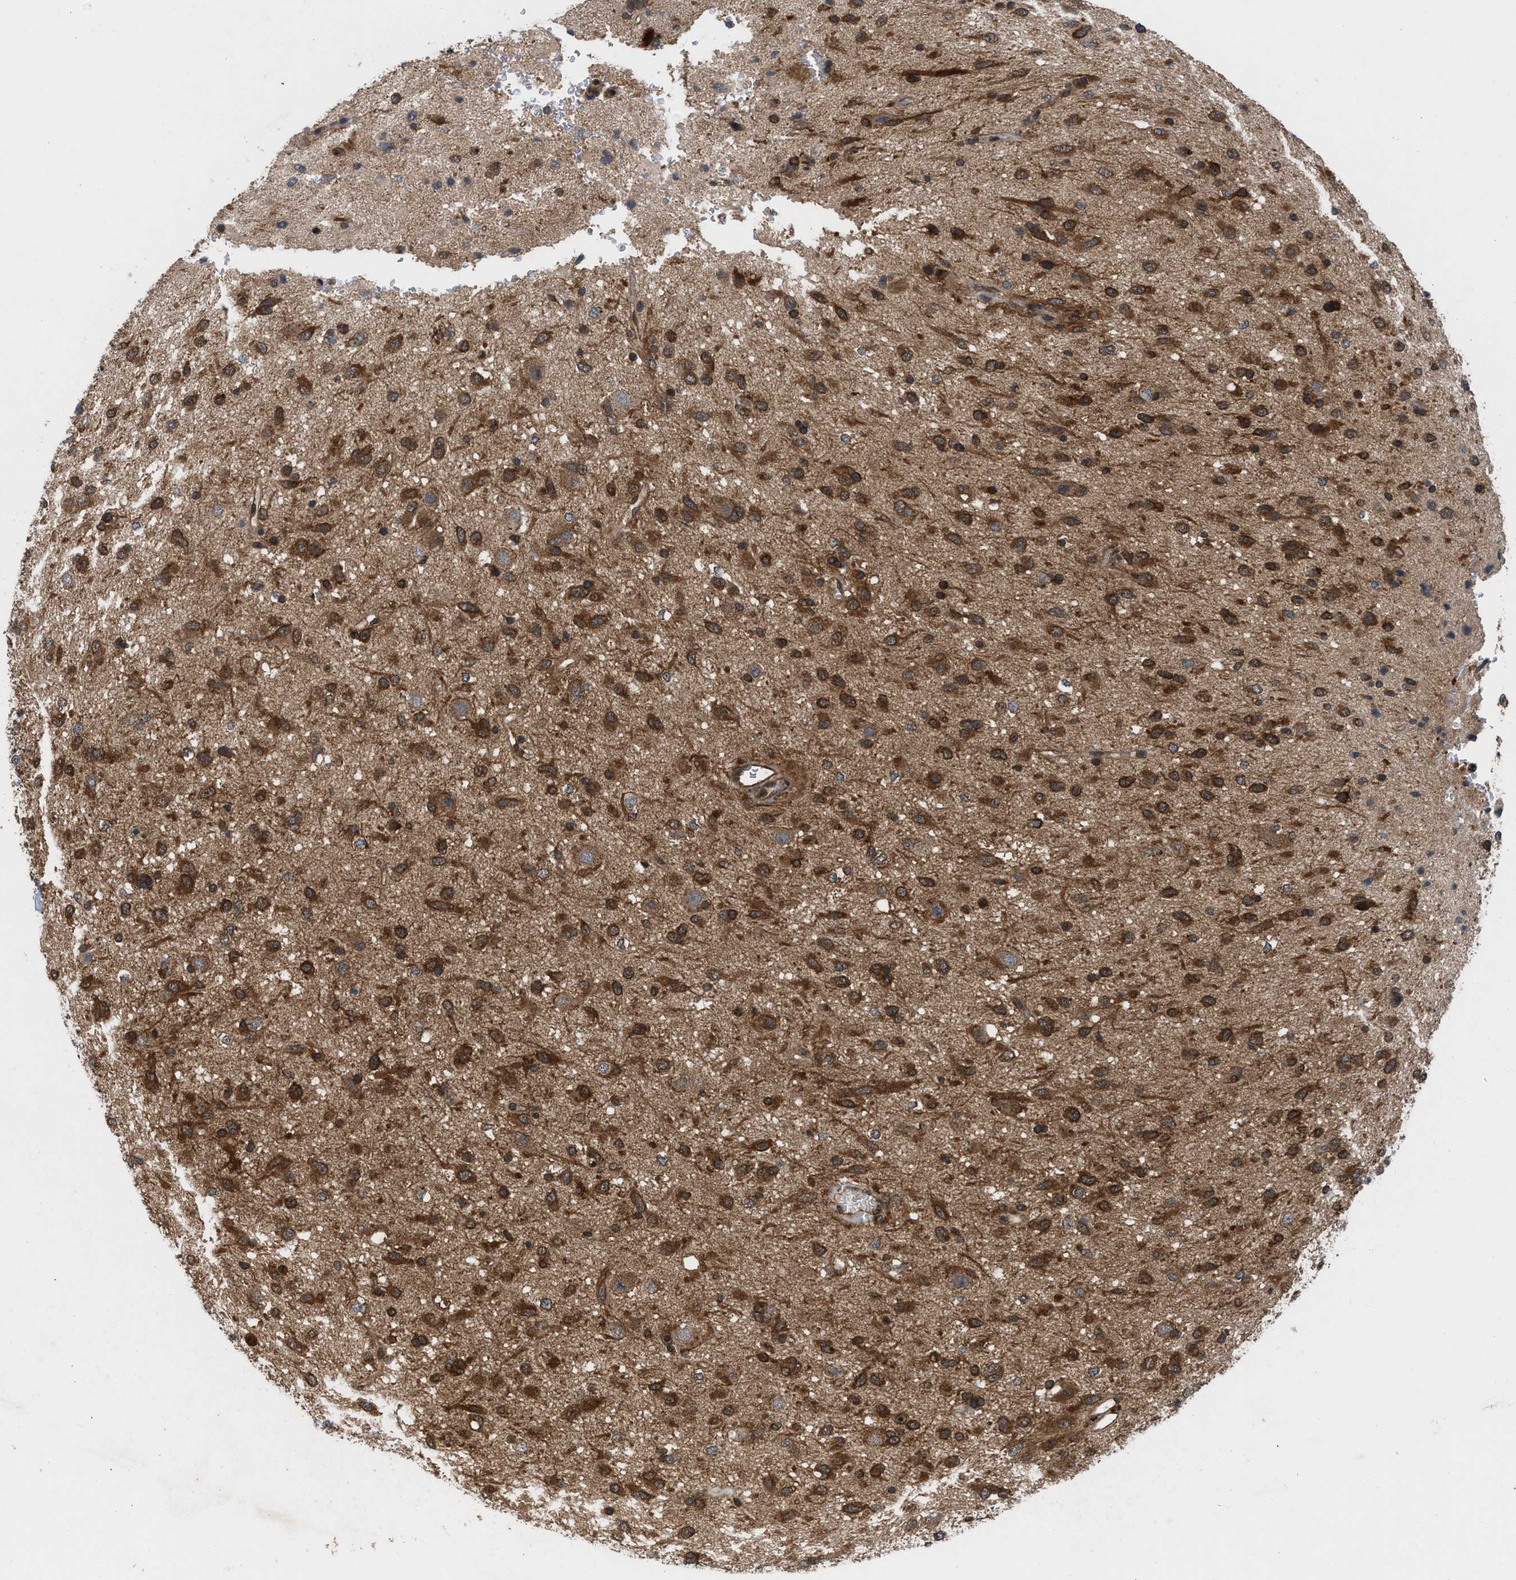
{"staining": {"intensity": "strong", "quantity": ">75%", "location": "cytoplasmic/membranous"}, "tissue": "glioma", "cell_type": "Tumor cells", "image_type": "cancer", "snomed": [{"axis": "morphology", "description": "Glioma, malignant, Low grade"}, {"axis": "topography", "description": "Brain"}], "caption": "Strong cytoplasmic/membranous expression is seen in about >75% of tumor cells in glioma.", "gene": "OXSR1", "patient": {"sex": "male", "age": 77}}